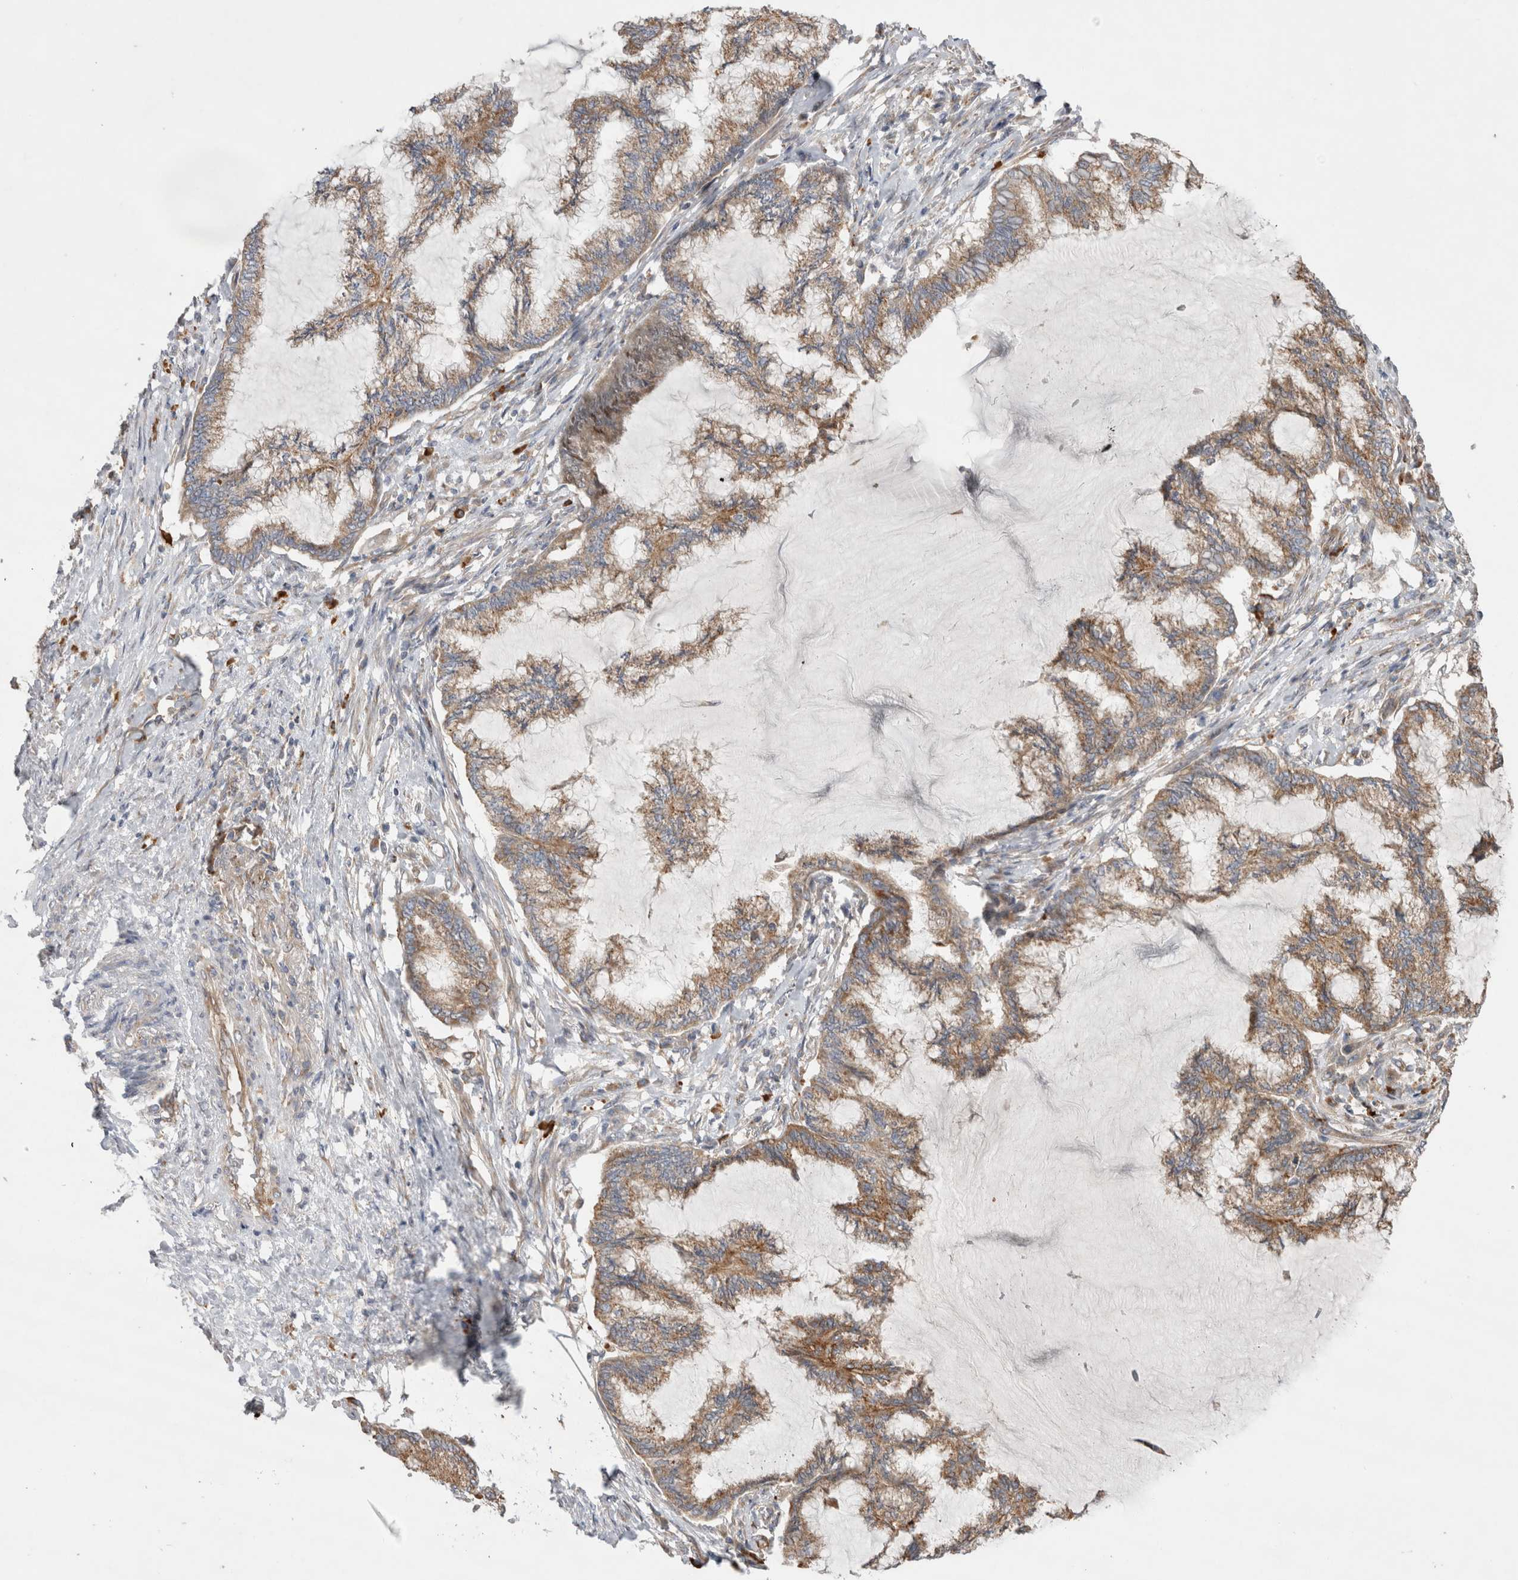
{"staining": {"intensity": "moderate", "quantity": ">75%", "location": "cytoplasmic/membranous"}, "tissue": "endometrial cancer", "cell_type": "Tumor cells", "image_type": "cancer", "snomed": [{"axis": "morphology", "description": "Adenocarcinoma, NOS"}, {"axis": "topography", "description": "Endometrium"}], "caption": "Human endometrial cancer (adenocarcinoma) stained with a protein marker reveals moderate staining in tumor cells.", "gene": "PDCD10", "patient": {"sex": "female", "age": 86}}